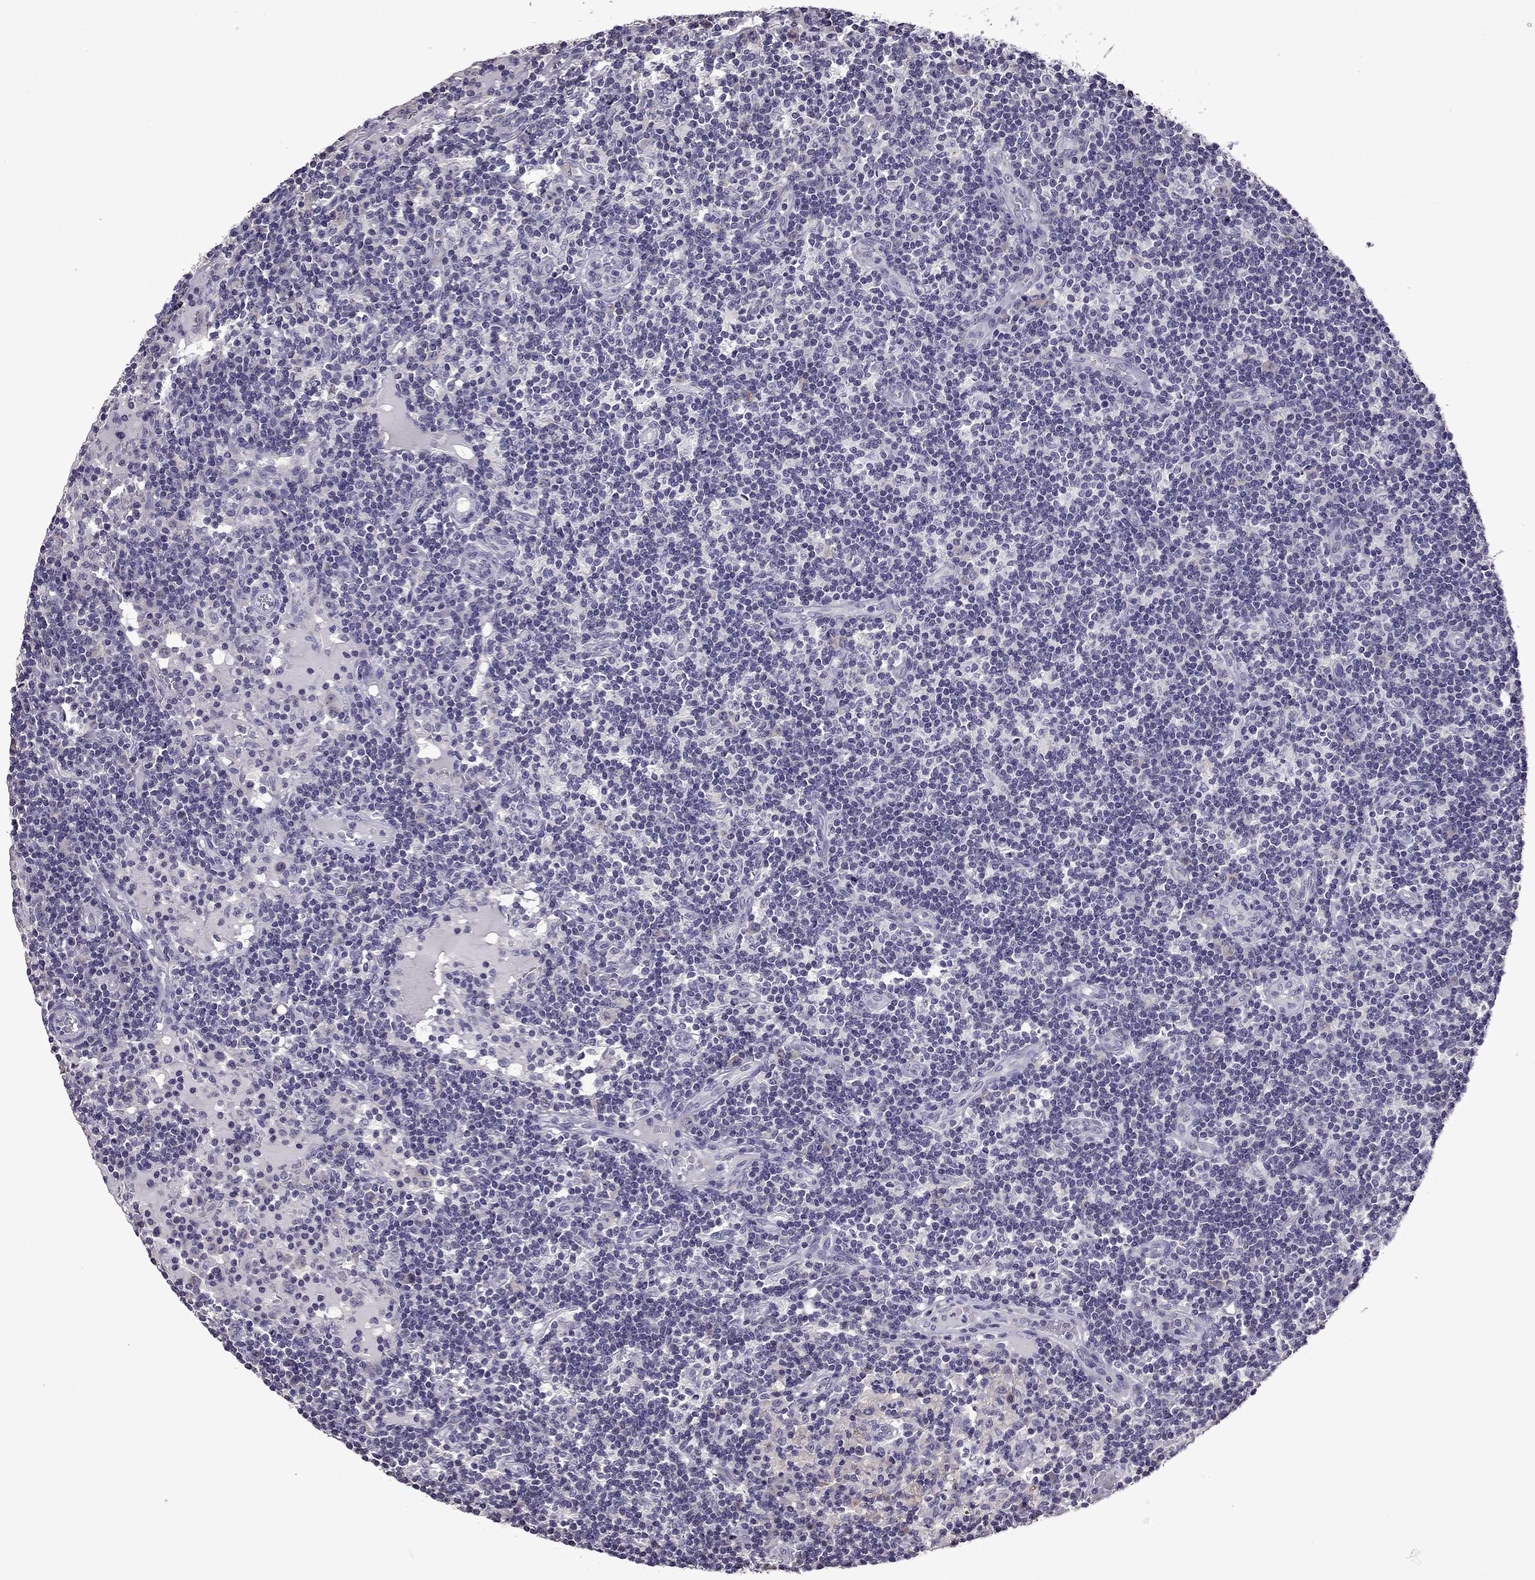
{"staining": {"intensity": "negative", "quantity": "none", "location": "none"}, "tissue": "lymph node", "cell_type": "Germinal center cells", "image_type": "normal", "snomed": [{"axis": "morphology", "description": "Normal tissue, NOS"}, {"axis": "topography", "description": "Lymph node"}], "caption": "High magnification brightfield microscopy of normal lymph node stained with DAB (3,3'-diaminobenzidine) (brown) and counterstained with hematoxylin (blue): germinal center cells show no significant positivity.", "gene": "TTN", "patient": {"sex": "female", "age": 72}}